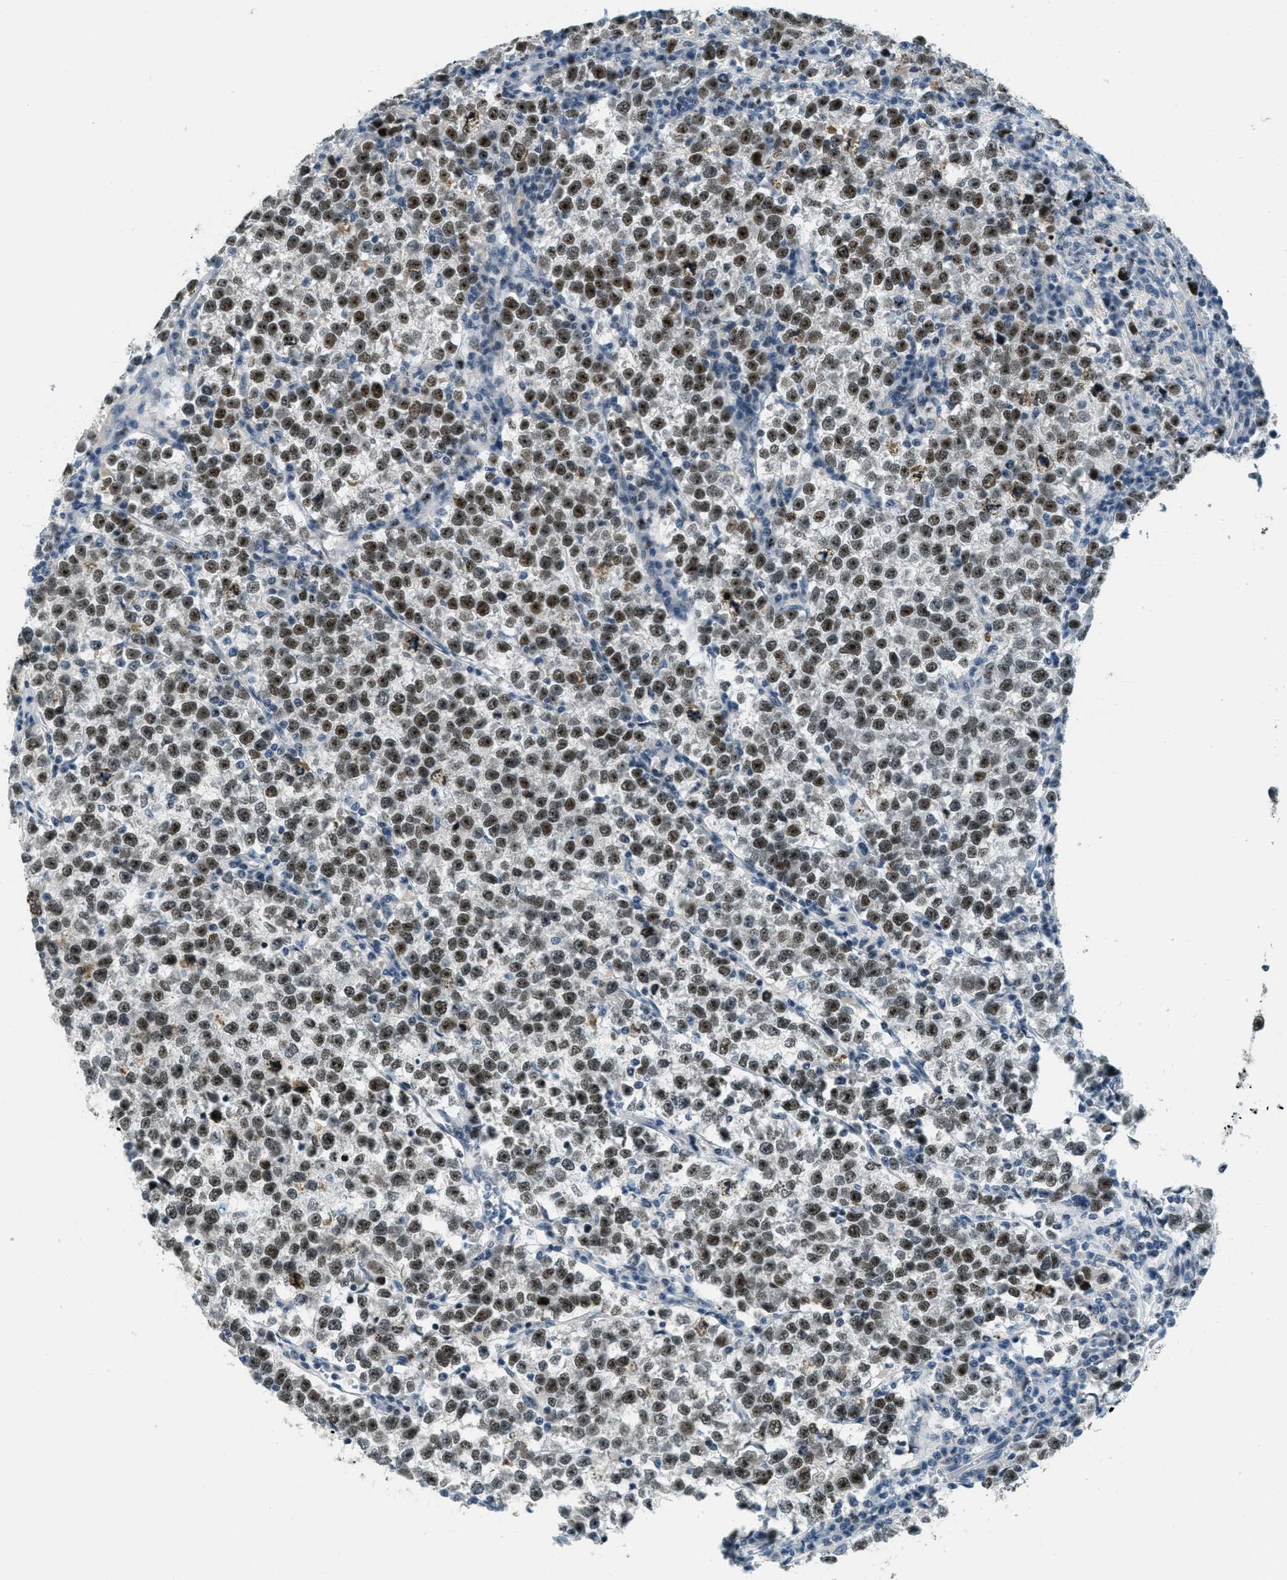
{"staining": {"intensity": "moderate", "quantity": ">75%", "location": "nuclear"}, "tissue": "testis cancer", "cell_type": "Tumor cells", "image_type": "cancer", "snomed": [{"axis": "morphology", "description": "Normal tissue, NOS"}, {"axis": "morphology", "description": "Seminoma, NOS"}, {"axis": "topography", "description": "Testis"}], "caption": "Immunohistochemistry (IHC) of testis seminoma shows medium levels of moderate nuclear positivity in about >75% of tumor cells.", "gene": "DDX47", "patient": {"sex": "male", "age": 43}}